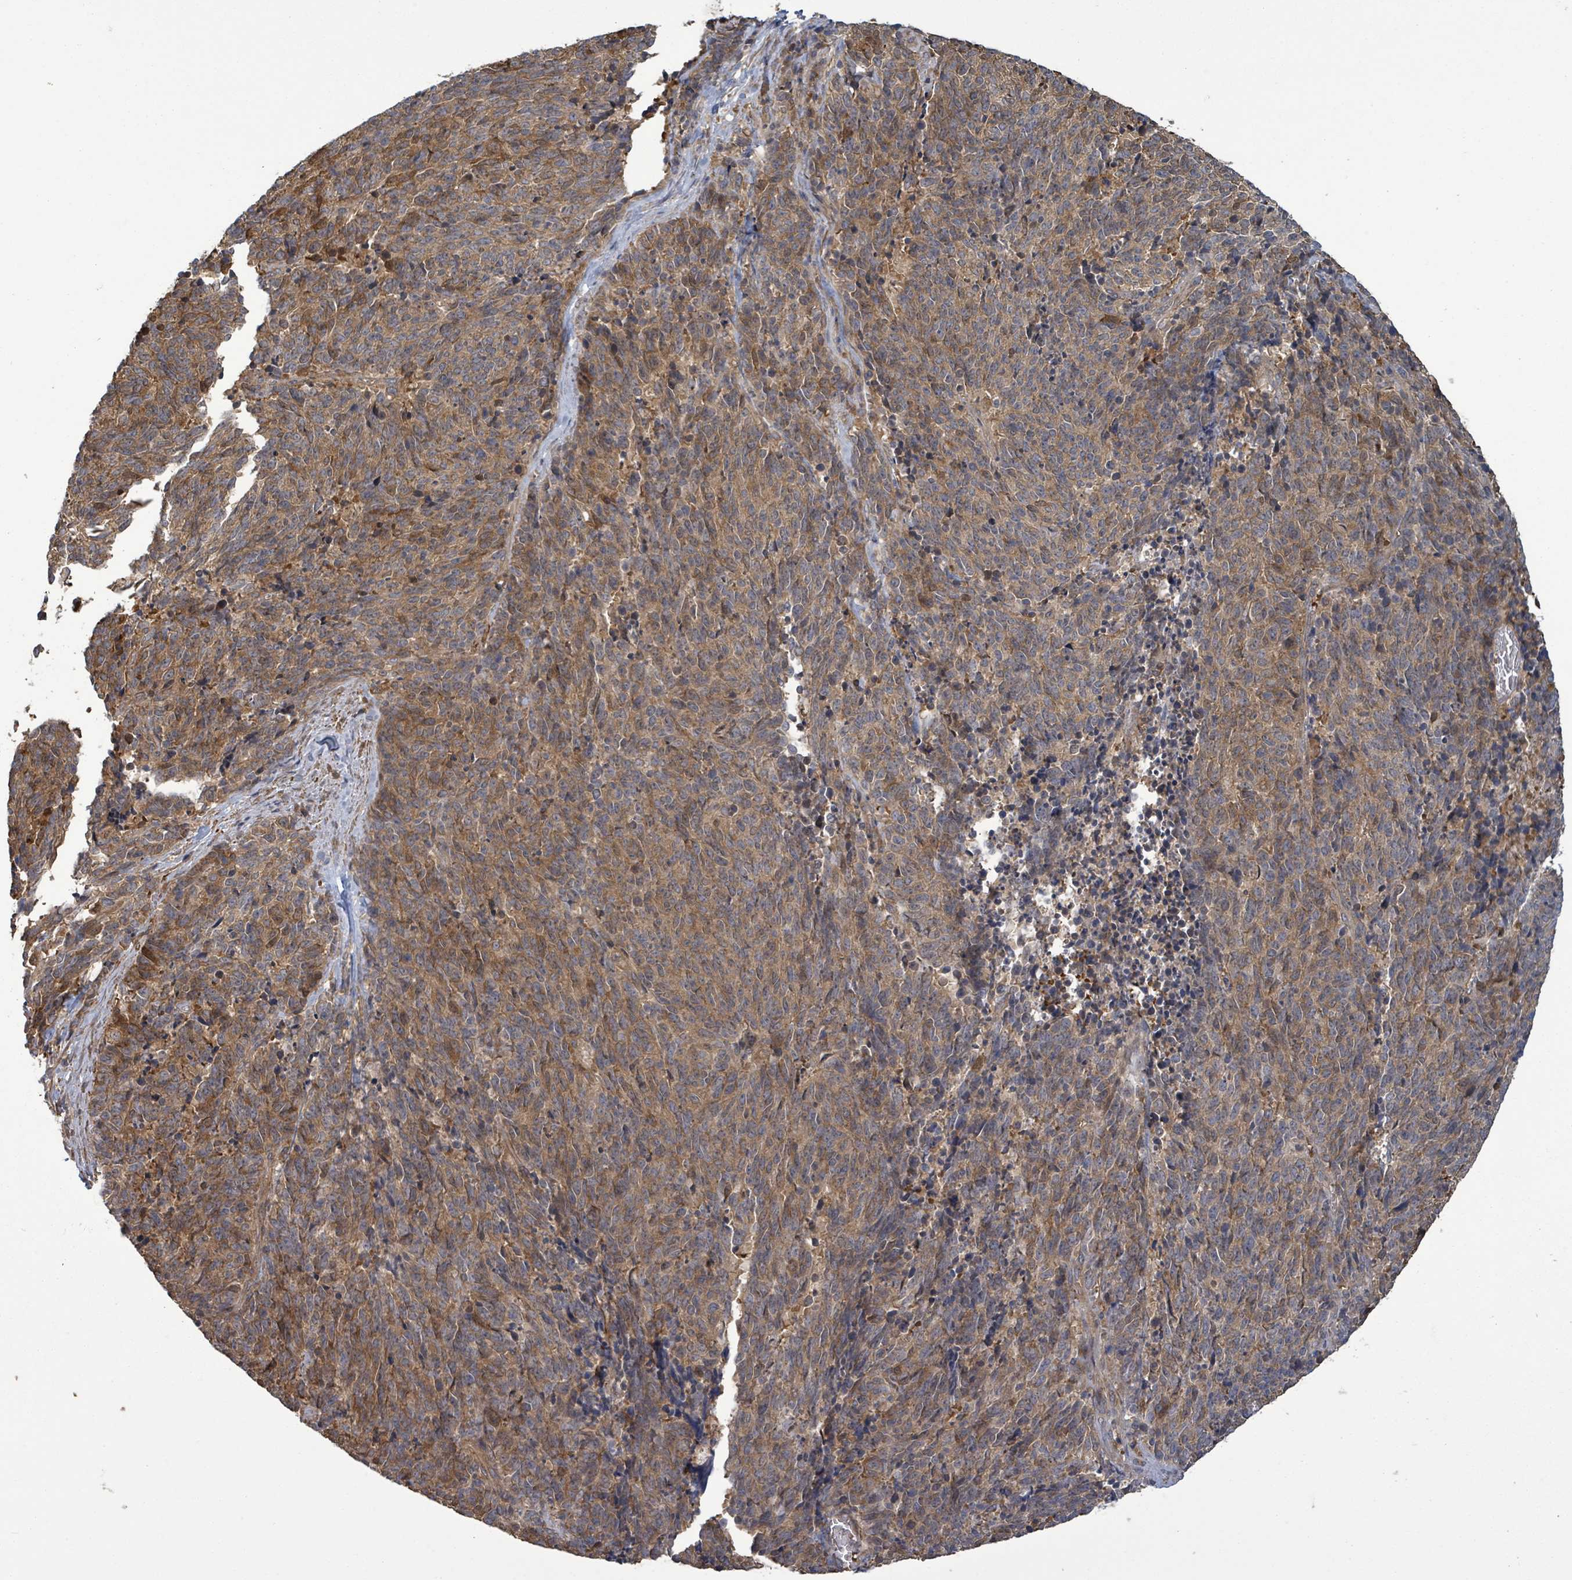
{"staining": {"intensity": "moderate", "quantity": ">75%", "location": "cytoplasmic/membranous"}, "tissue": "cervical cancer", "cell_type": "Tumor cells", "image_type": "cancer", "snomed": [{"axis": "morphology", "description": "Squamous cell carcinoma, NOS"}, {"axis": "topography", "description": "Cervix"}], "caption": "The immunohistochemical stain highlights moderate cytoplasmic/membranous positivity in tumor cells of cervical cancer tissue. (DAB IHC with brightfield microscopy, high magnification).", "gene": "MAP3K6", "patient": {"sex": "female", "age": 29}}